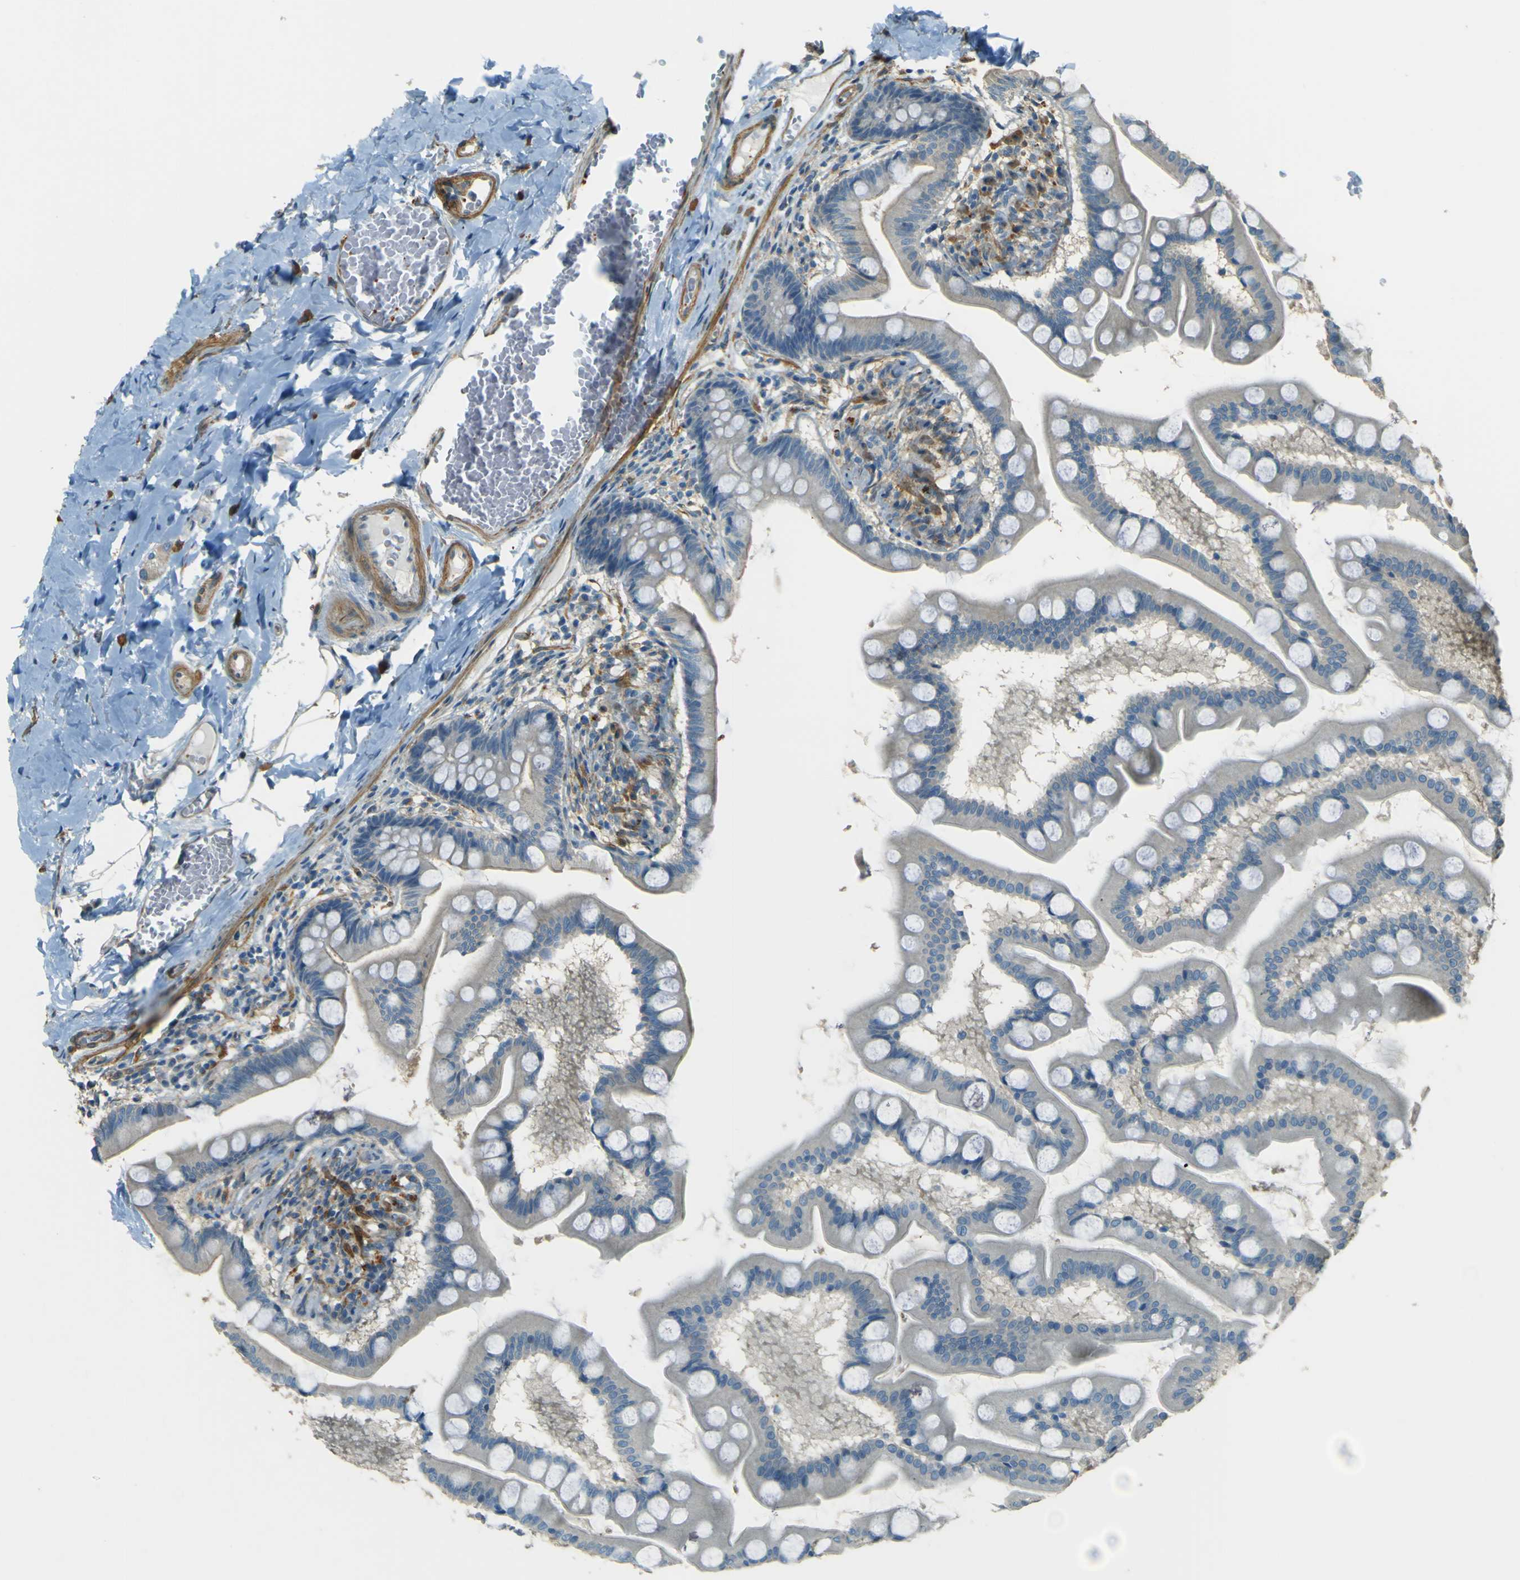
{"staining": {"intensity": "weak", "quantity": "25%-75%", "location": "cytoplasmic/membranous"}, "tissue": "small intestine", "cell_type": "Glandular cells", "image_type": "normal", "snomed": [{"axis": "morphology", "description": "Normal tissue, NOS"}, {"axis": "topography", "description": "Small intestine"}], "caption": "Brown immunohistochemical staining in benign human small intestine shows weak cytoplasmic/membranous staining in about 25%-75% of glandular cells. (DAB (3,3'-diaminobenzidine) = brown stain, brightfield microscopy at high magnification).", "gene": "NEXN", "patient": {"sex": "male", "age": 41}}